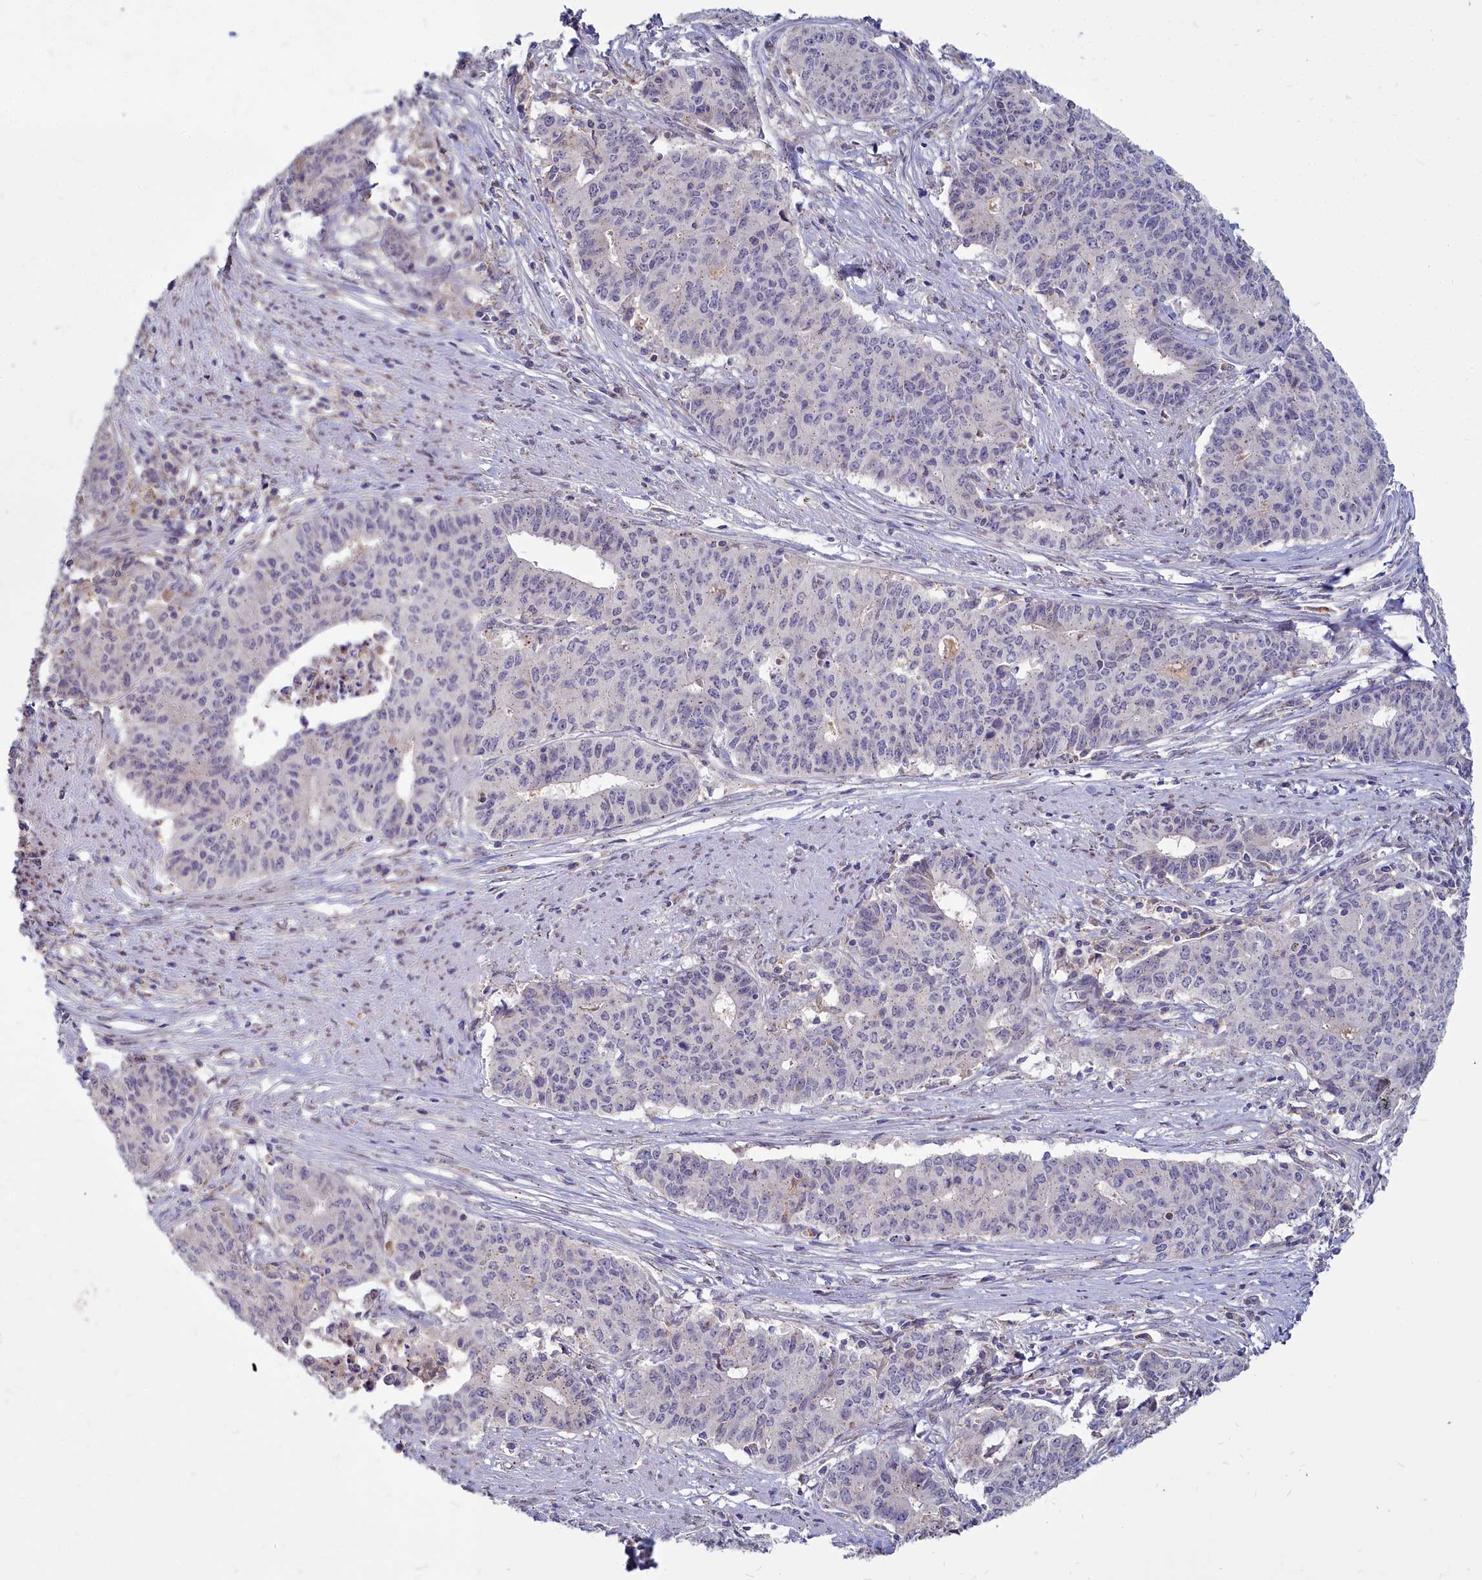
{"staining": {"intensity": "weak", "quantity": "<25%", "location": "cytoplasmic/membranous"}, "tissue": "endometrial cancer", "cell_type": "Tumor cells", "image_type": "cancer", "snomed": [{"axis": "morphology", "description": "Adenocarcinoma, NOS"}, {"axis": "topography", "description": "Endometrium"}], "caption": "A high-resolution histopathology image shows immunohistochemistry (IHC) staining of endometrial adenocarcinoma, which demonstrates no significant expression in tumor cells.", "gene": "NOXA1", "patient": {"sex": "female", "age": 59}}